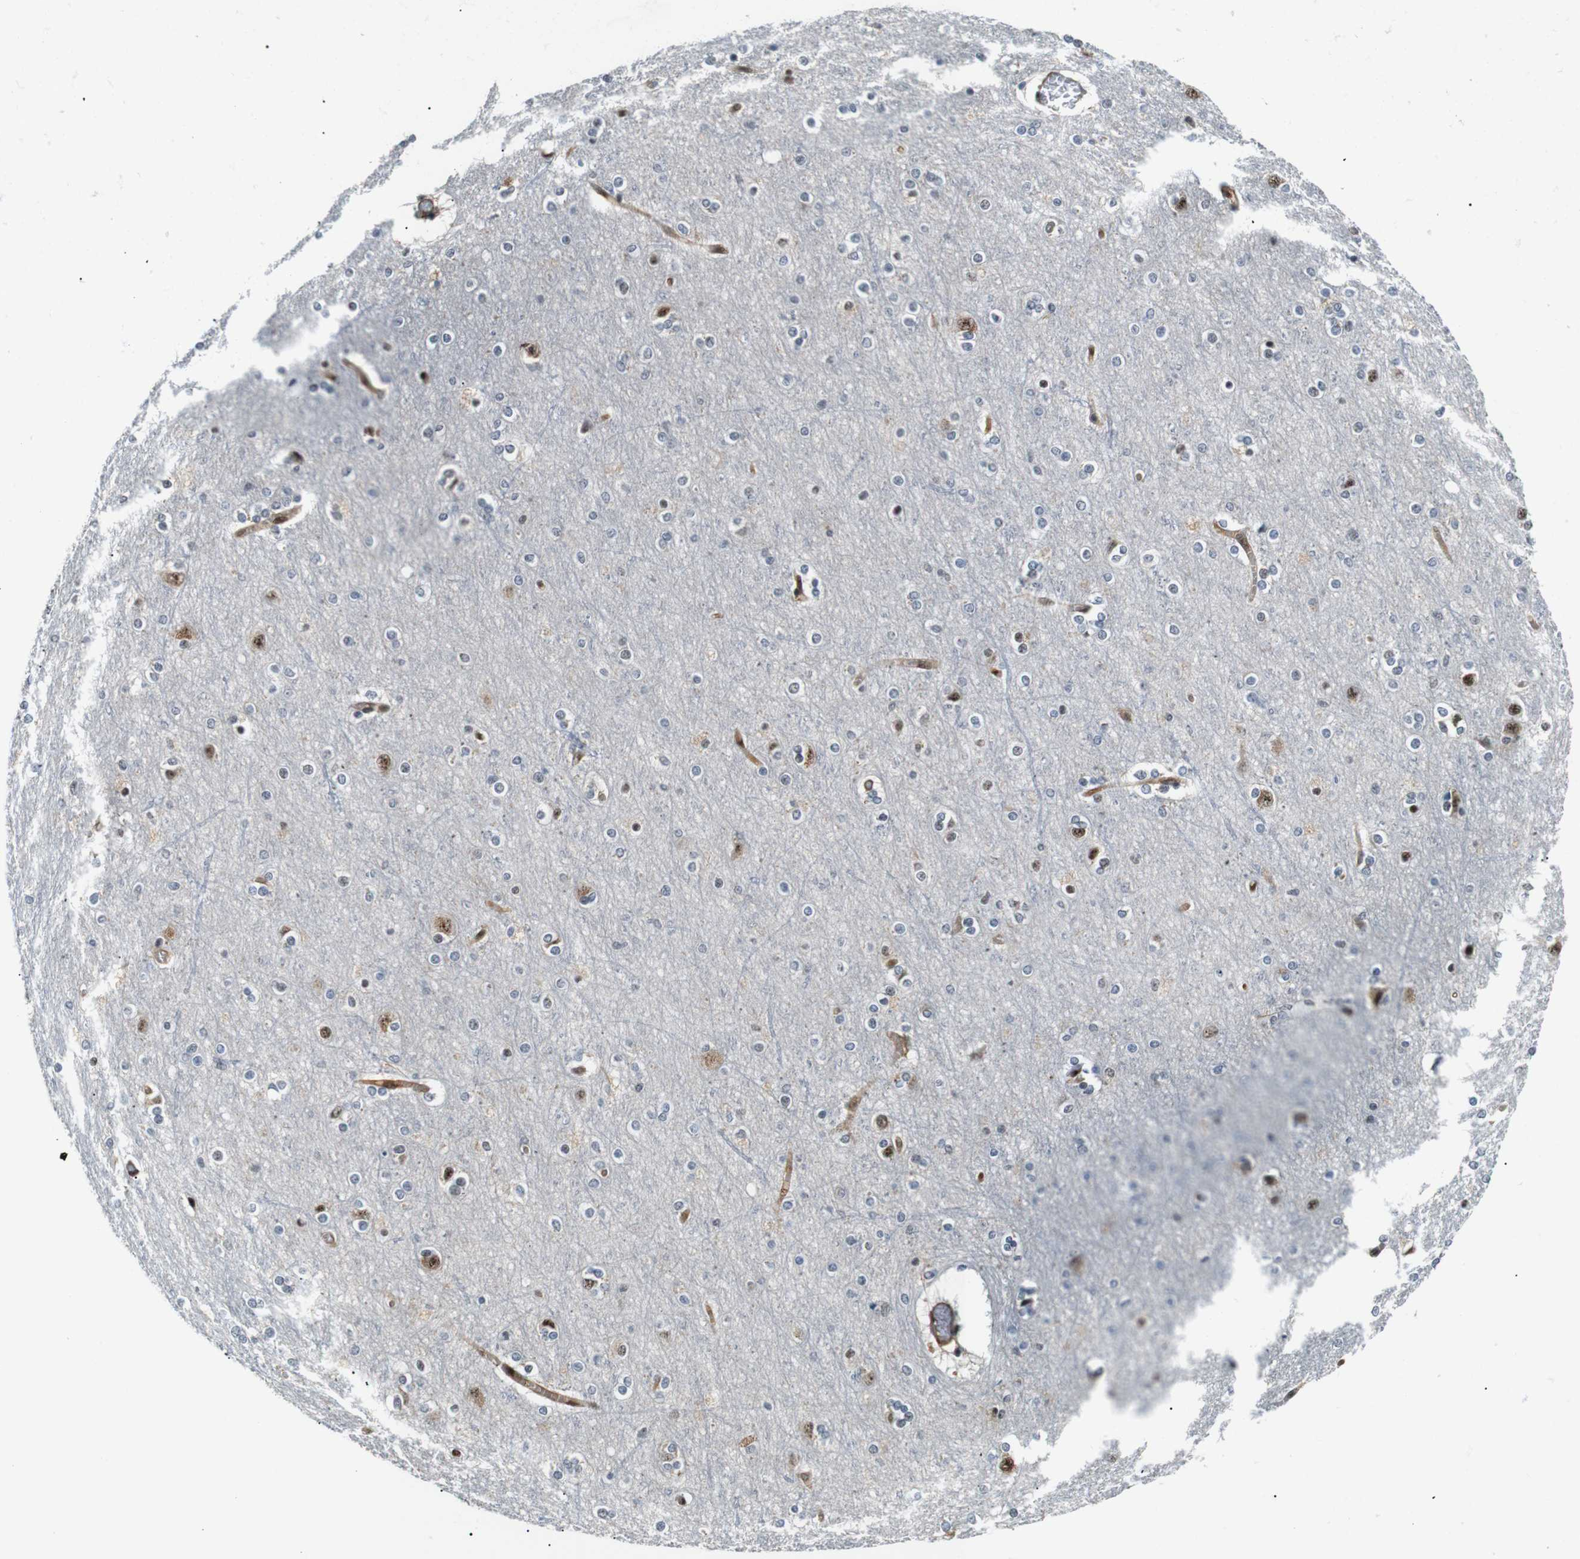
{"staining": {"intensity": "moderate", "quantity": ">75%", "location": "cytoplasmic/membranous,nuclear"}, "tissue": "cerebral cortex", "cell_type": "Endothelial cells", "image_type": "normal", "snomed": [{"axis": "morphology", "description": "Normal tissue, NOS"}, {"axis": "topography", "description": "Cerebral cortex"}], "caption": "A brown stain highlights moderate cytoplasmic/membranous,nuclear staining of a protein in endothelial cells of normal cerebral cortex.", "gene": "LXN", "patient": {"sex": "female", "age": 54}}